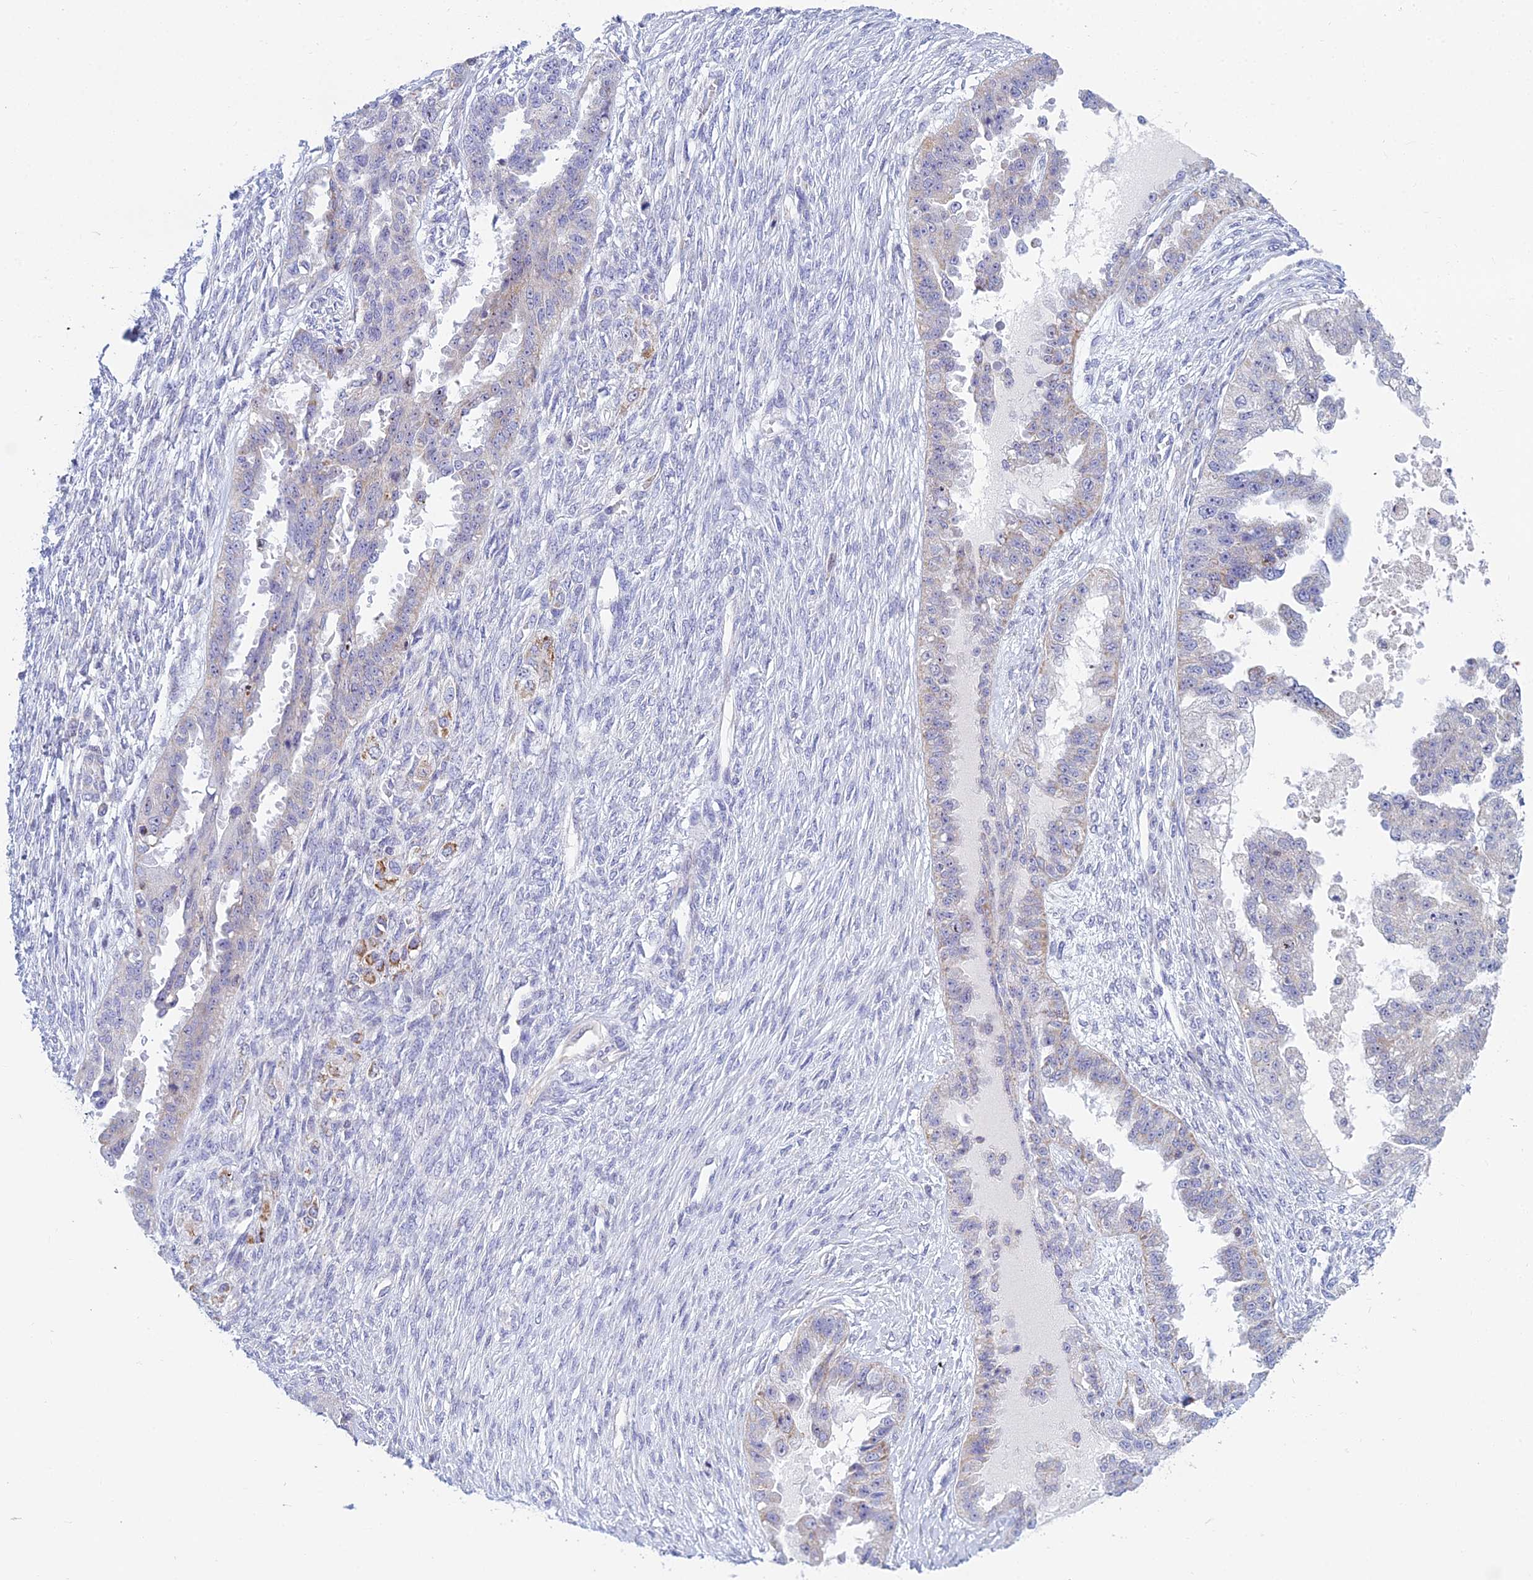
{"staining": {"intensity": "negative", "quantity": "none", "location": "none"}, "tissue": "ovarian cancer", "cell_type": "Tumor cells", "image_type": "cancer", "snomed": [{"axis": "morphology", "description": "Cystadenocarcinoma, serous, NOS"}, {"axis": "topography", "description": "Ovary"}], "caption": "Immunohistochemistry histopathology image of ovarian cancer (serous cystadenocarcinoma) stained for a protein (brown), which reveals no positivity in tumor cells. (DAB (3,3'-diaminobenzidine) immunohistochemistry, high magnification).", "gene": "PRR13", "patient": {"sex": "female", "age": 58}}